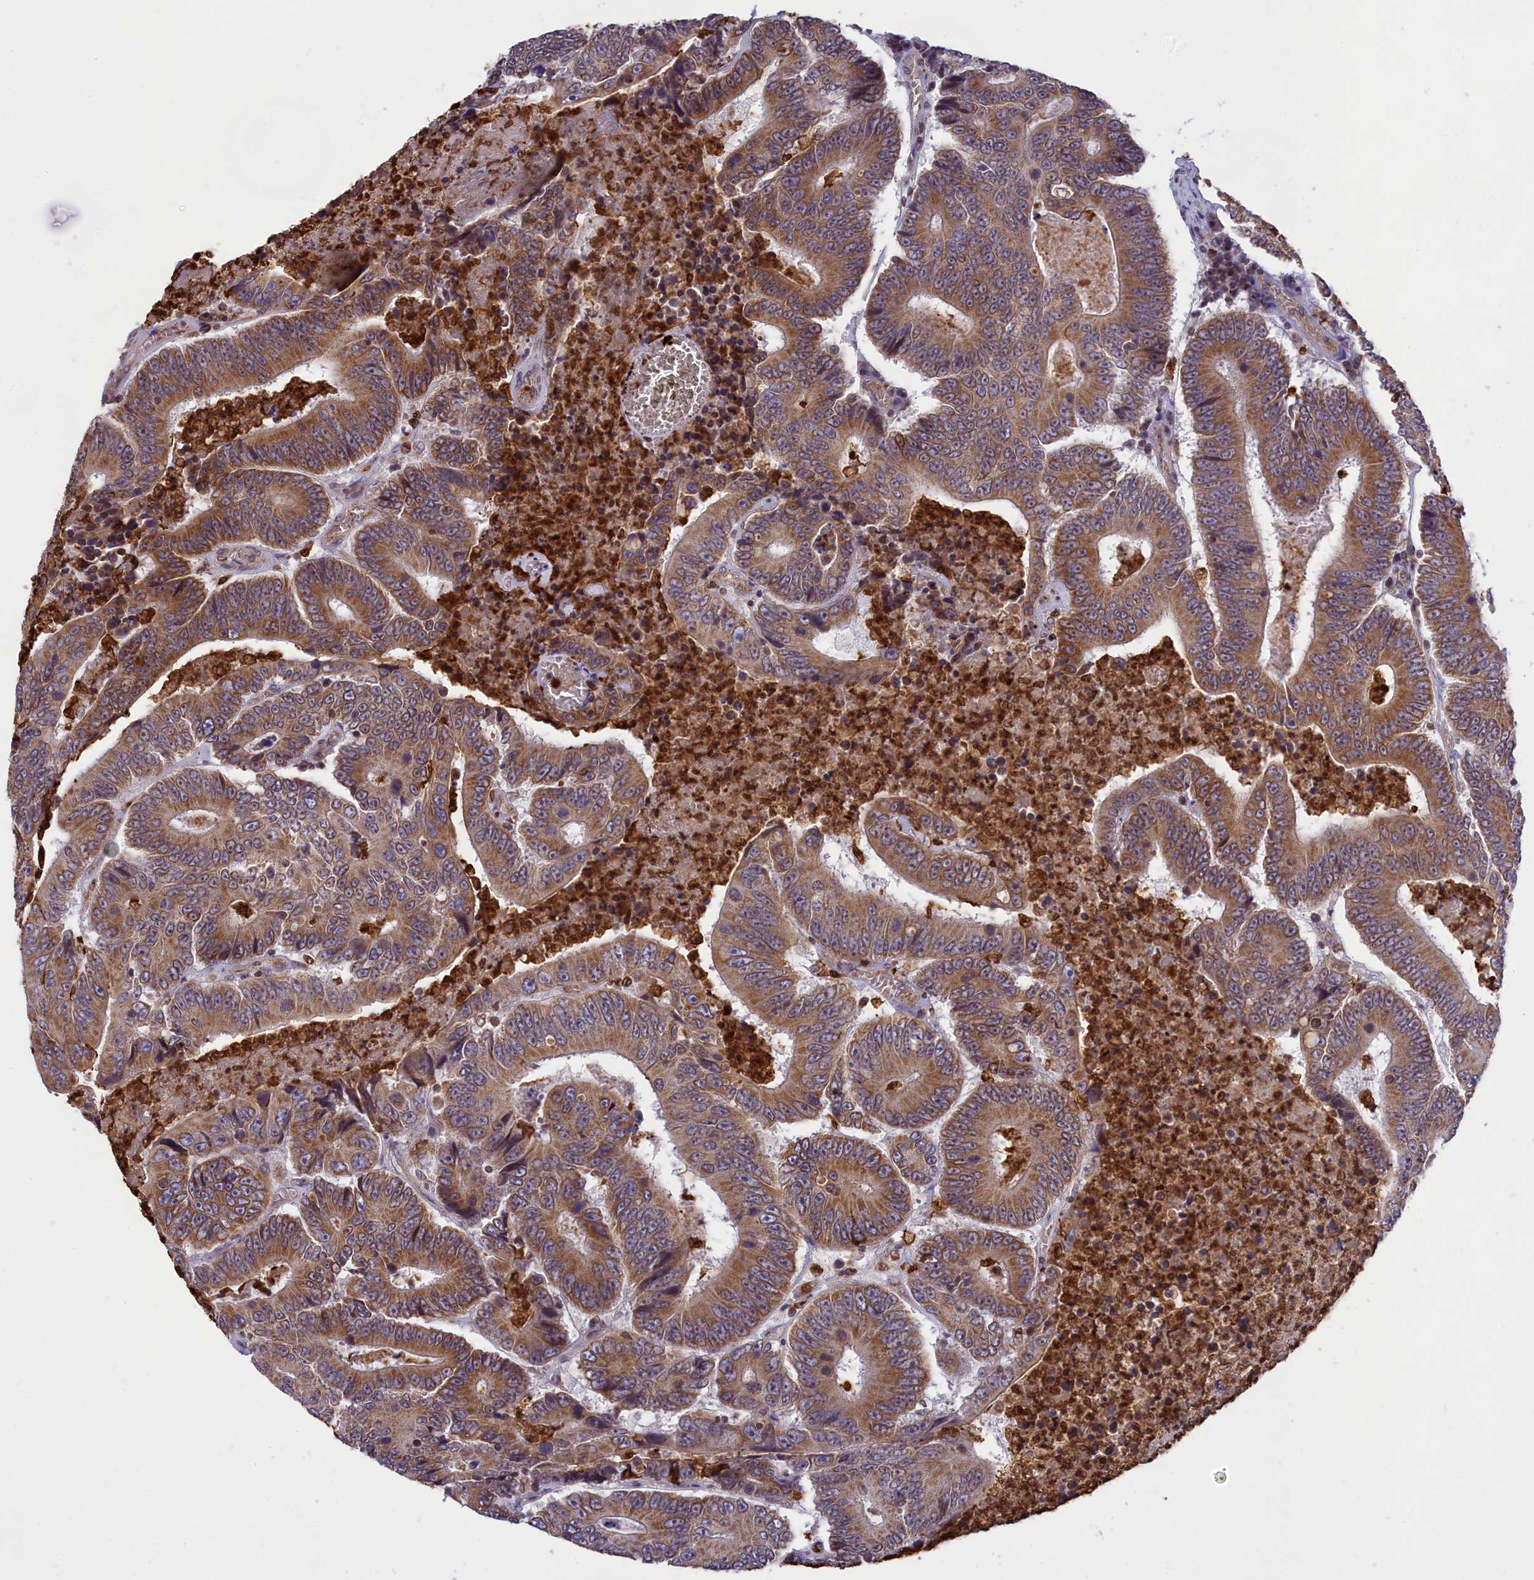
{"staining": {"intensity": "moderate", "quantity": ">75%", "location": "cytoplasmic/membranous"}, "tissue": "colorectal cancer", "cell_type": "Tumor cells", "image_type": "cancer", "snomed": [{"axis": "morphology", "description": "Adenocarcinoma, NOS"}, {"axis": "topography", "description": "Colon"}], "caption": "This is a photomicrograph of immunohistochemistry (IHC) staining of colorectal adenocarcinoma, which shows moderate expression in the cytoplasmic/membranous of tumor cells.", "gene": "PKHD1L1", "patient": {"sex": "male", "age": 83}}